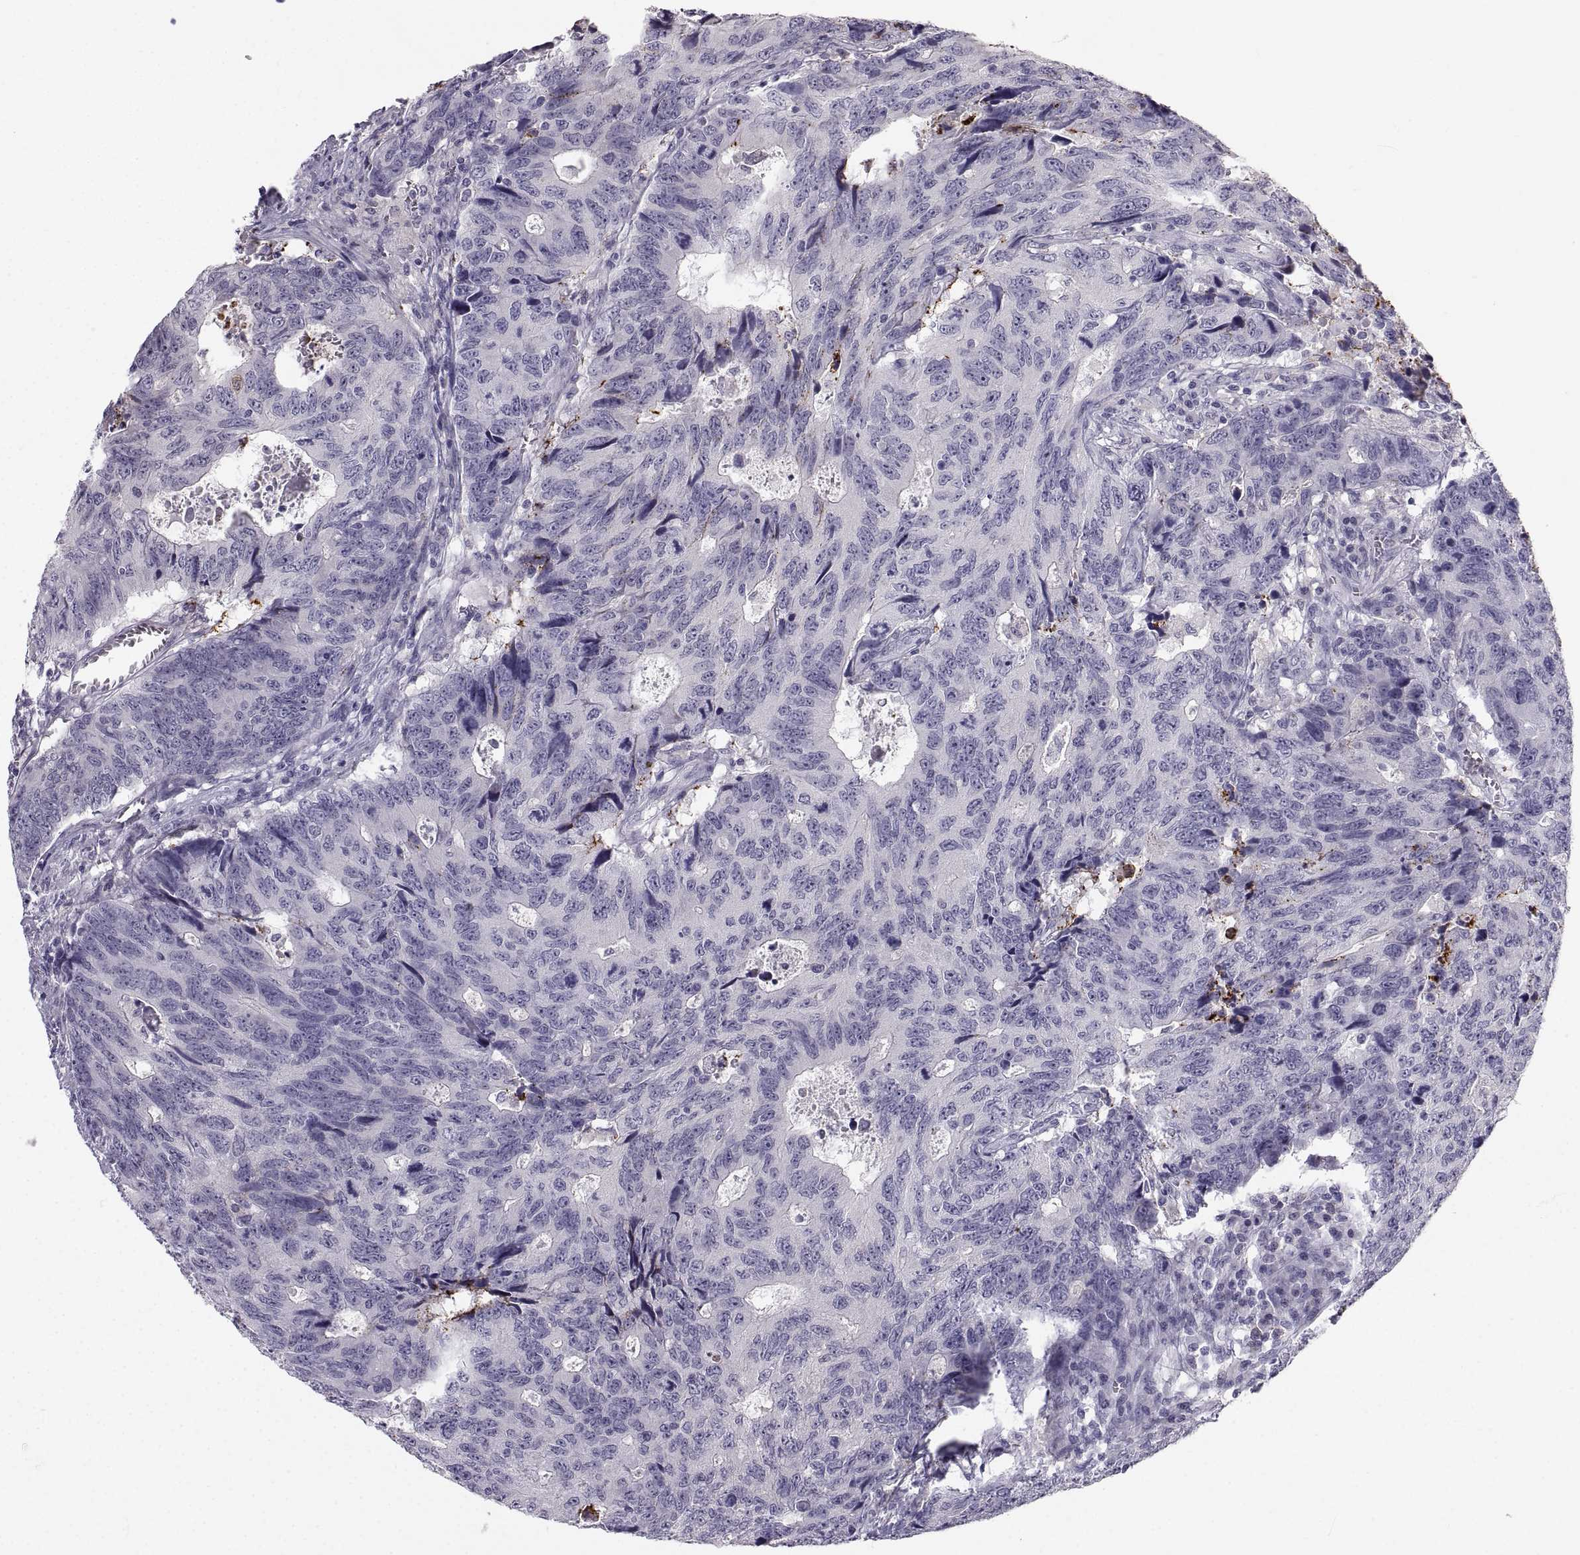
{"staining": {"intensity": "negative", "quantity": "none", "location": "none"}, "tissue": "colorectal cancer", "cell_type": "Tumor cells", "image_type": "cancer", "snomed": [{"axis": "morphology", "description": "Adenocarcinoma, NOS"}, {"axis": "topography", "description": "Colon"}], "caption": "The photomicrograph exhibits no staining of tumor cells in colorectal cancer (adenocarcinoma).", "gene": "ZNF185", "patient": {"sex": "female", "age": 77}}